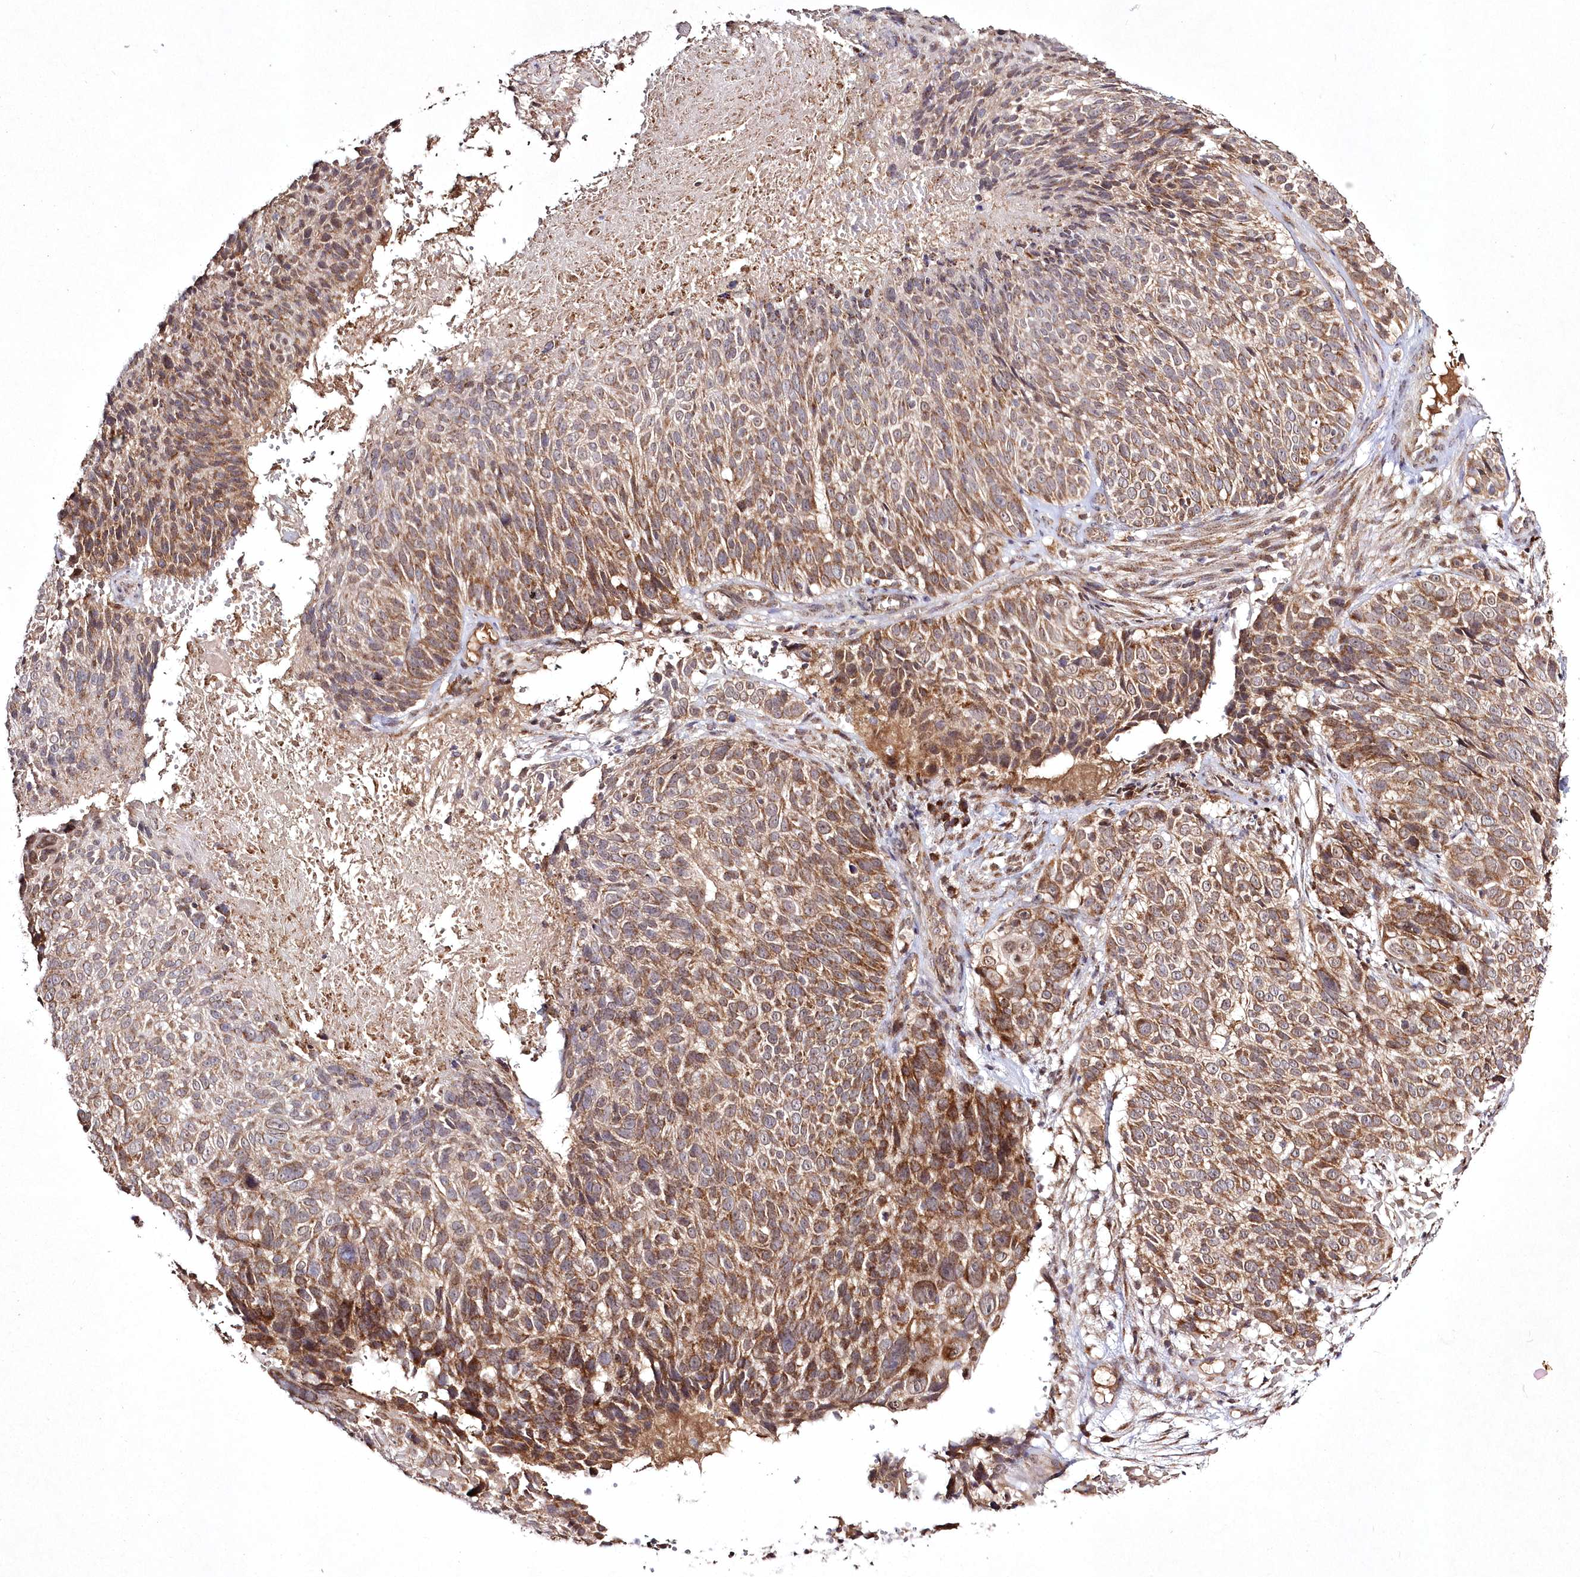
{"staining": {"intensity": "moderate", "quantity": ">75%", "location": "cytoplasmic/membranous"}, "tissue": "cervical cancer", "cell_type": "Tumor cells", "image_type": "cancer", "snomed": [{"axis": "morphology", "description": "Squamous cell carcinoma, NOS"}, {"axis": "topography", "description": "Cervix"}], "caption": "This is a micrograph of IHC staining of cervical squamous cell carcinoma, which shows moderate expression in the cytoplasmic/membranous of tumor cells.", "gene": "PEX13", "patient": {"sex": "female", "age": 74}}